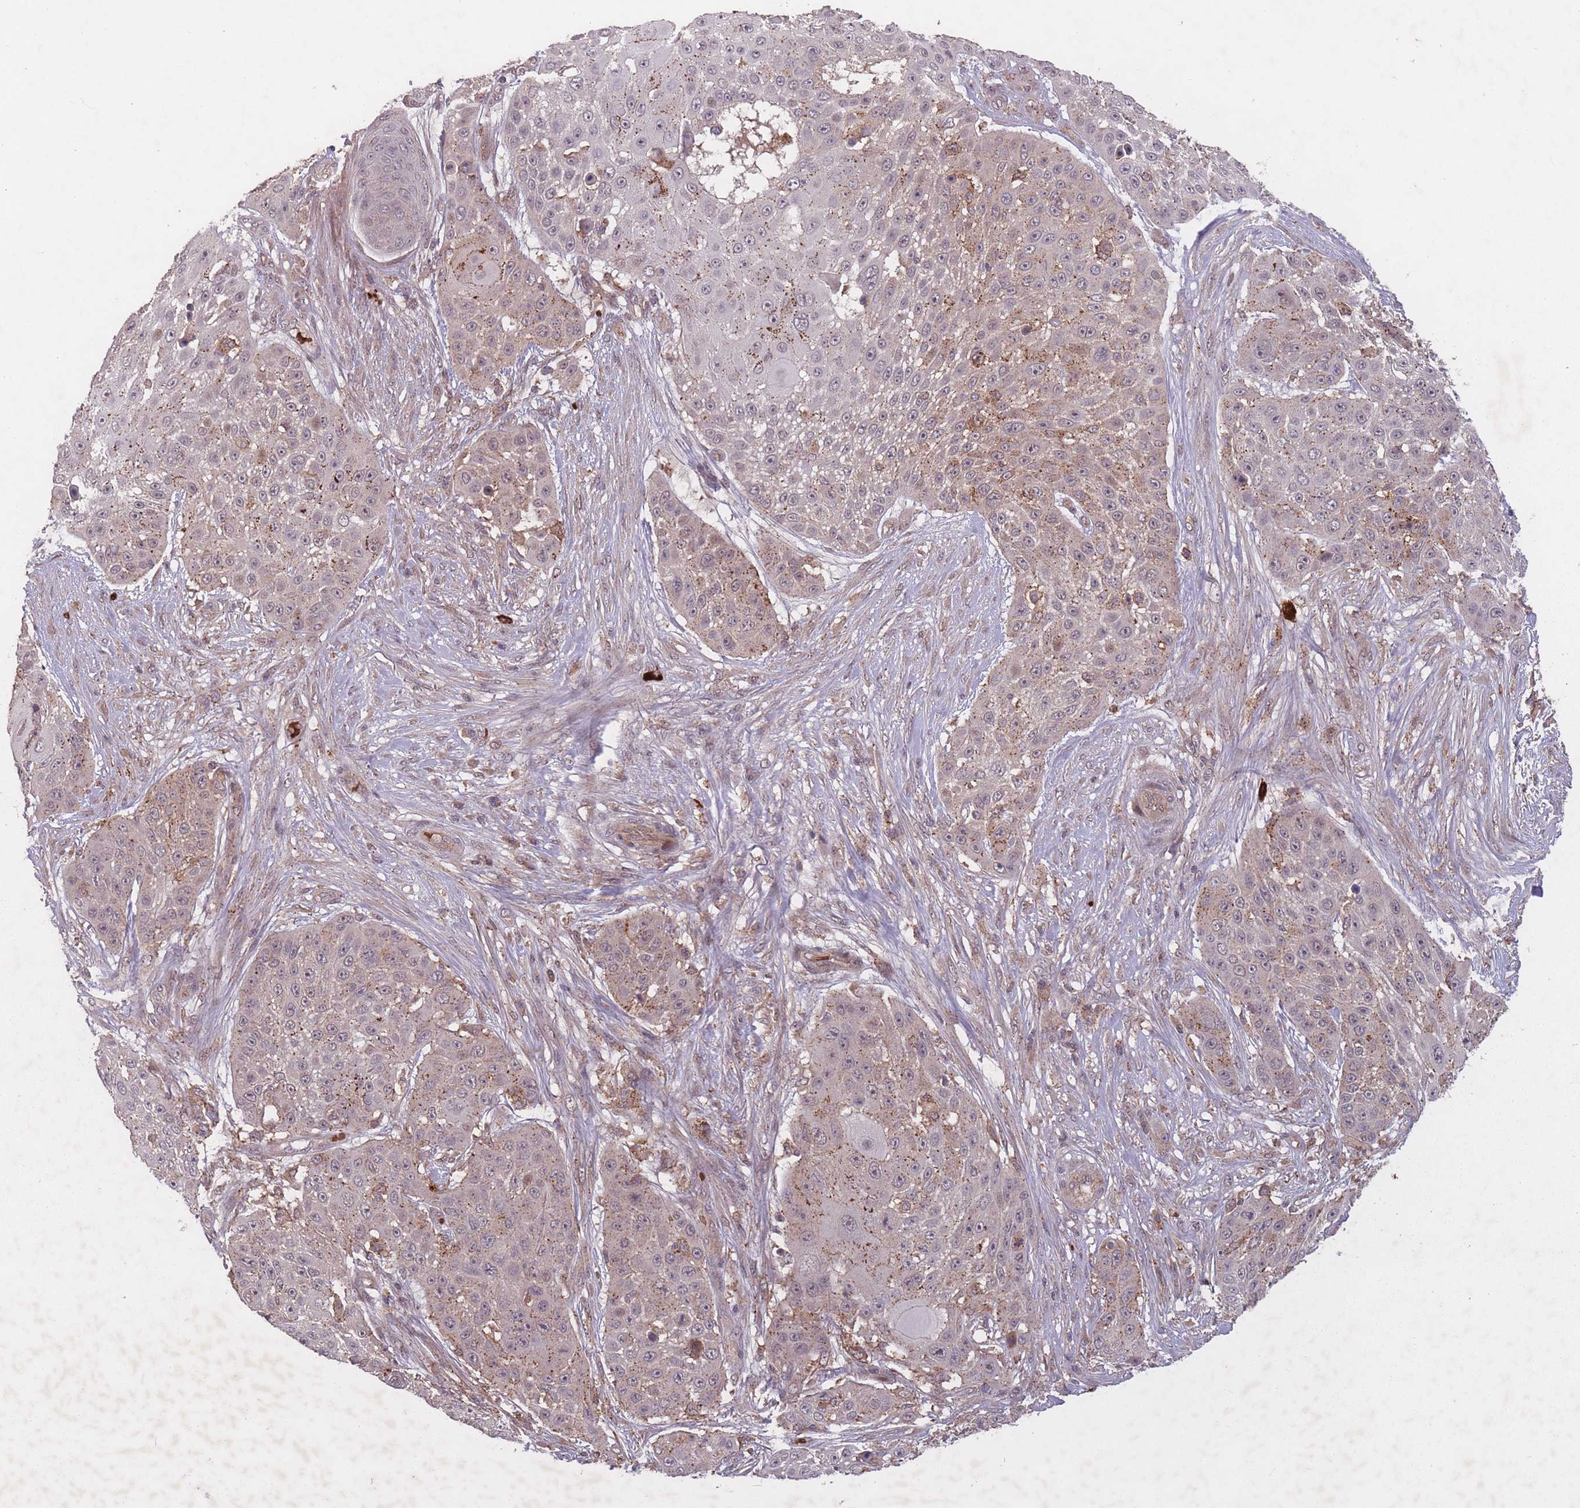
{"staining": {"intensity": "moderate", "quantity": "25%-75%", "location": "cytoplasmic/membranous"}, "tissue": "skin cancer", "cell_type": "Tumor cells", "image_type": "cancer", "snomed": [{"axis": "morphology", "description": "Squamous cell carcinoma, NOS"}, {"axis": "topography", "description": "Skin"}], "caption": "Squamous cell carcinoma (skin) tissue displays moderate cytoplasmic/membranous expression in about 25%-75% of tumor cells", "gene": "SECTM1", "patient": {"sex": "female", "age": 86}}